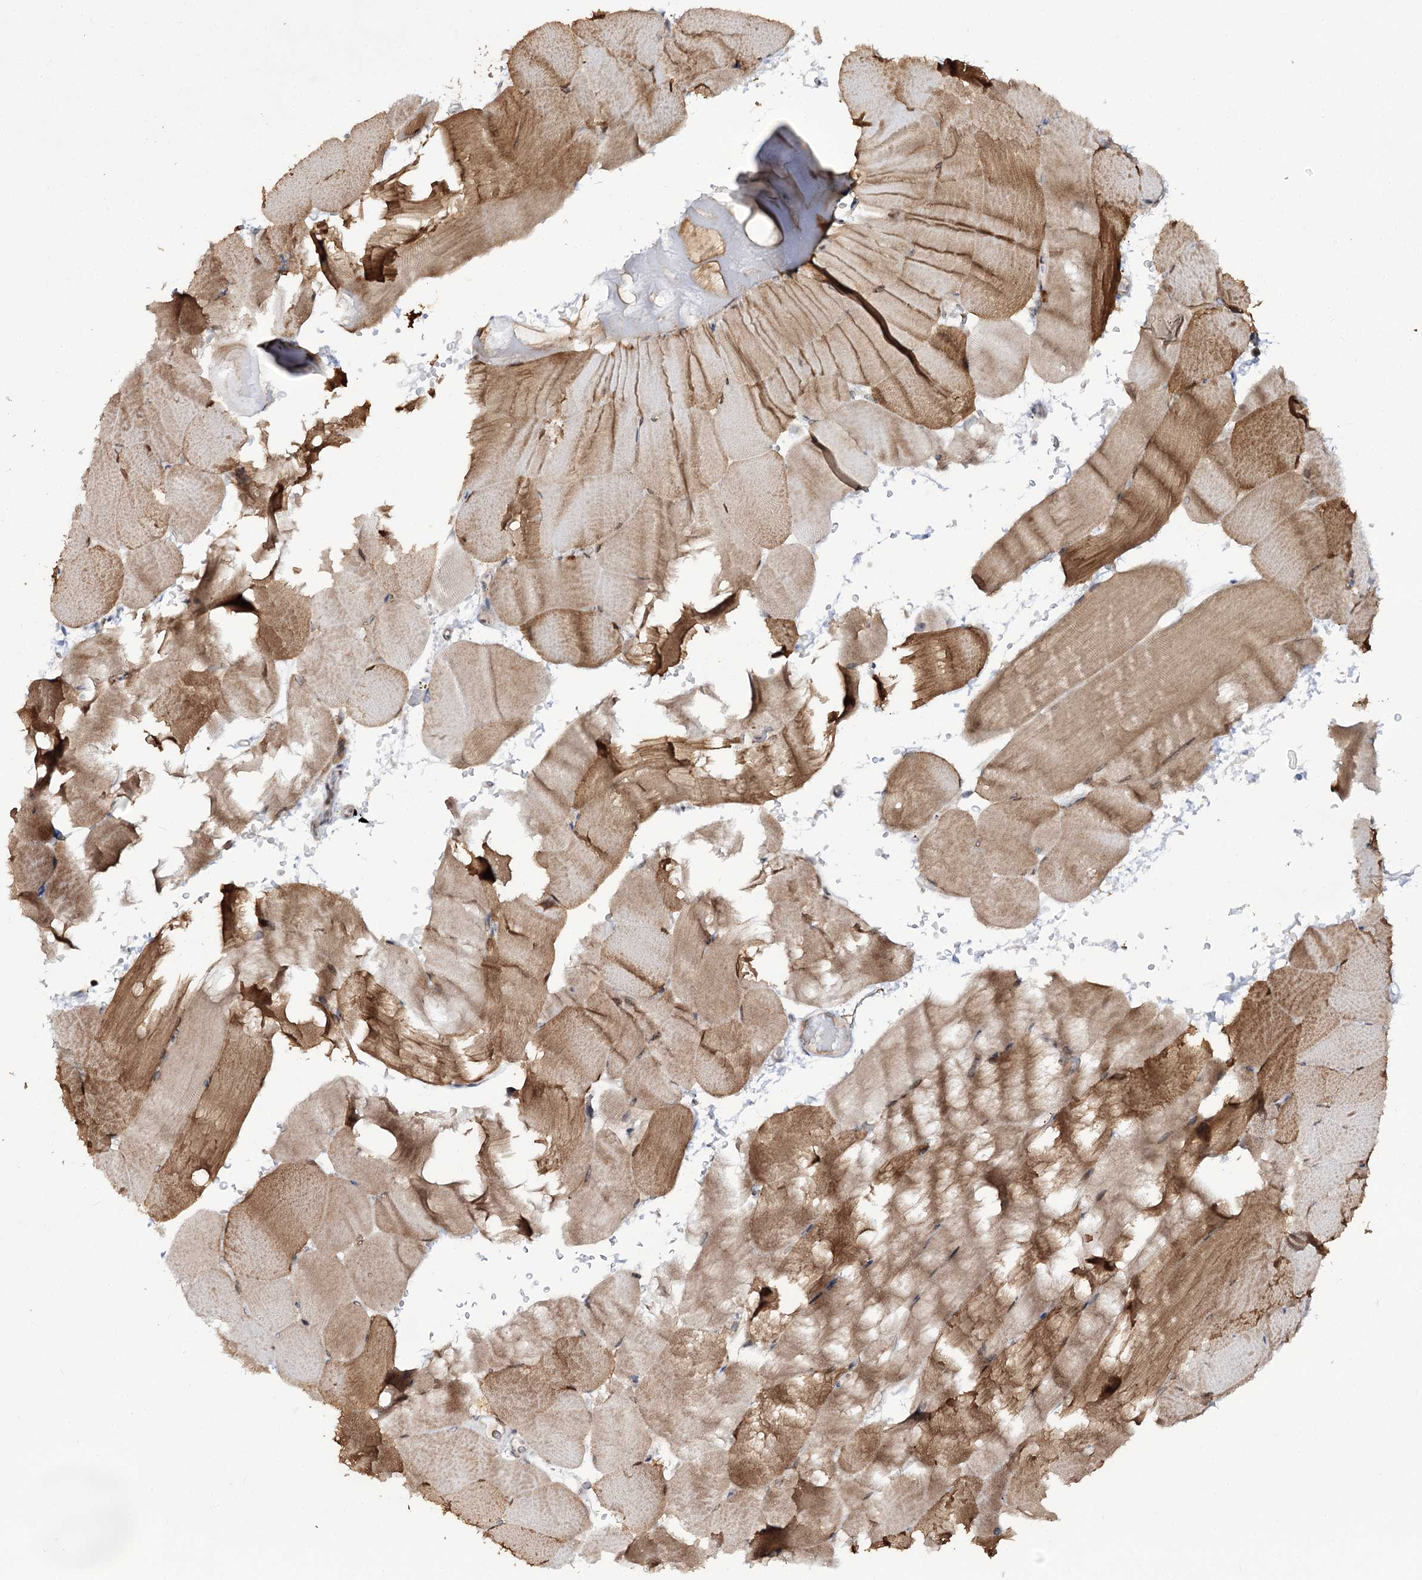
{"staining": {"intensity": "moderate", "quantity": ">75%", "location": "cytoplasmic/membranous"}, "tissue": "skeletal muscle", "cell_type": "Myocytes", "image_type": "normal", "snomed": [{"axis": "morphology", "description": "Normal tissue, NOS"}, {"axis": "topography", "description": "Skeletal muscle"}, {"axis": "topography", "description": "Parathyroid gland"}], "caption": "Protein expression analysis of unremarkable skeletal muscle displays moderate cytoplasmic/membranous staining in about >75% of myocytes. (Brightfield microscopy of DAB IHC at high magnification).", "gene": "C11orf80", "patient": {"sex": "female", "age": 37}}